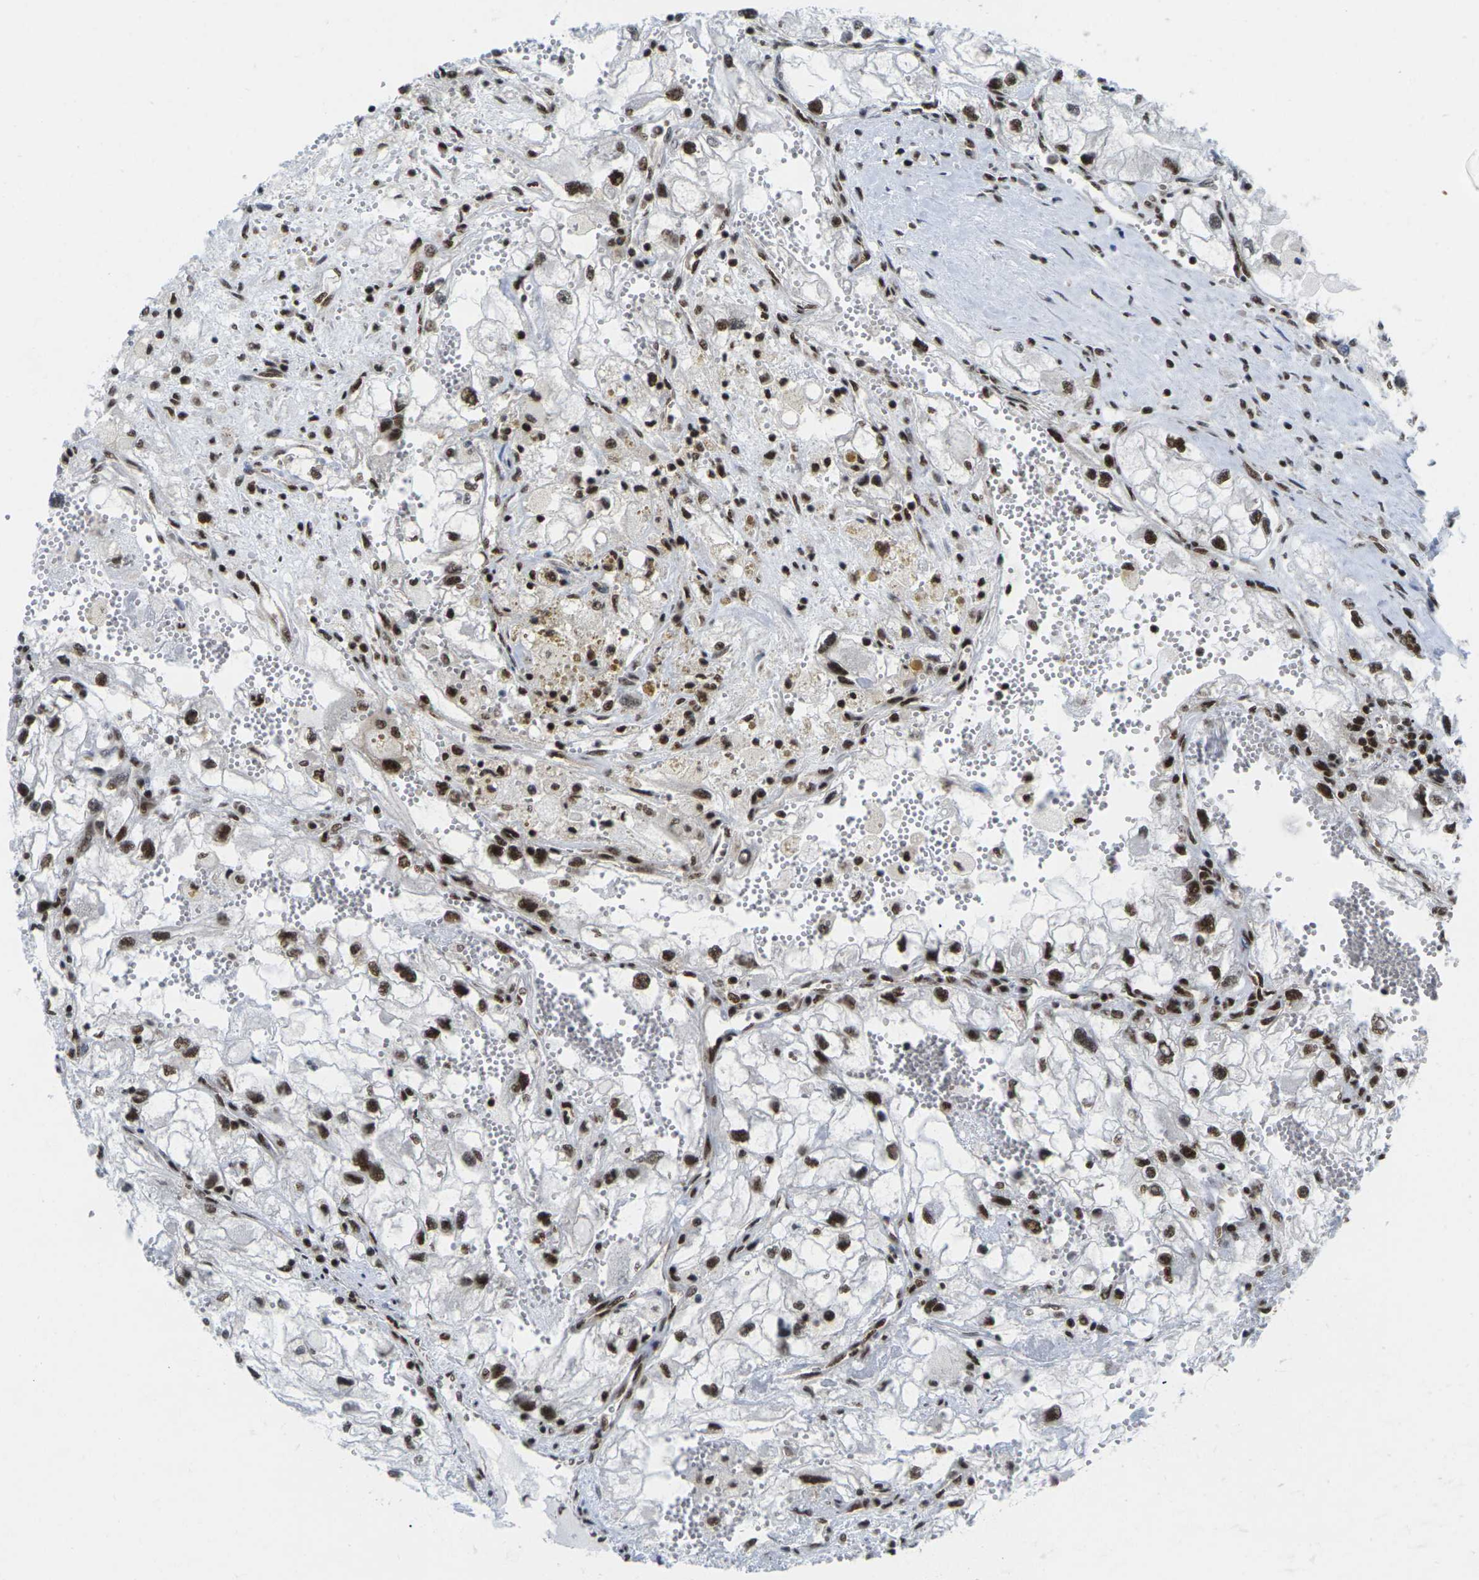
{"staining": {"intensity": "strong", "quantity": ">75%", "location": "nuclear"}, "tissue": "renal cancer", "cell_type": "Tumor cells", "image_type": "cancer", "snomed": [{"axis": "morphology", "description": "Adenocarcinoma, NOS"}, {"axis": "topography", "description": "Kidney"}], "caption": "Brown immunohistochemical staining in human renal cancer demonstrates strong nuclear expression in approximately >75% of tumor cells.", "gene": "MAGOH", "patient": {"sex": "female", "age": 70}}